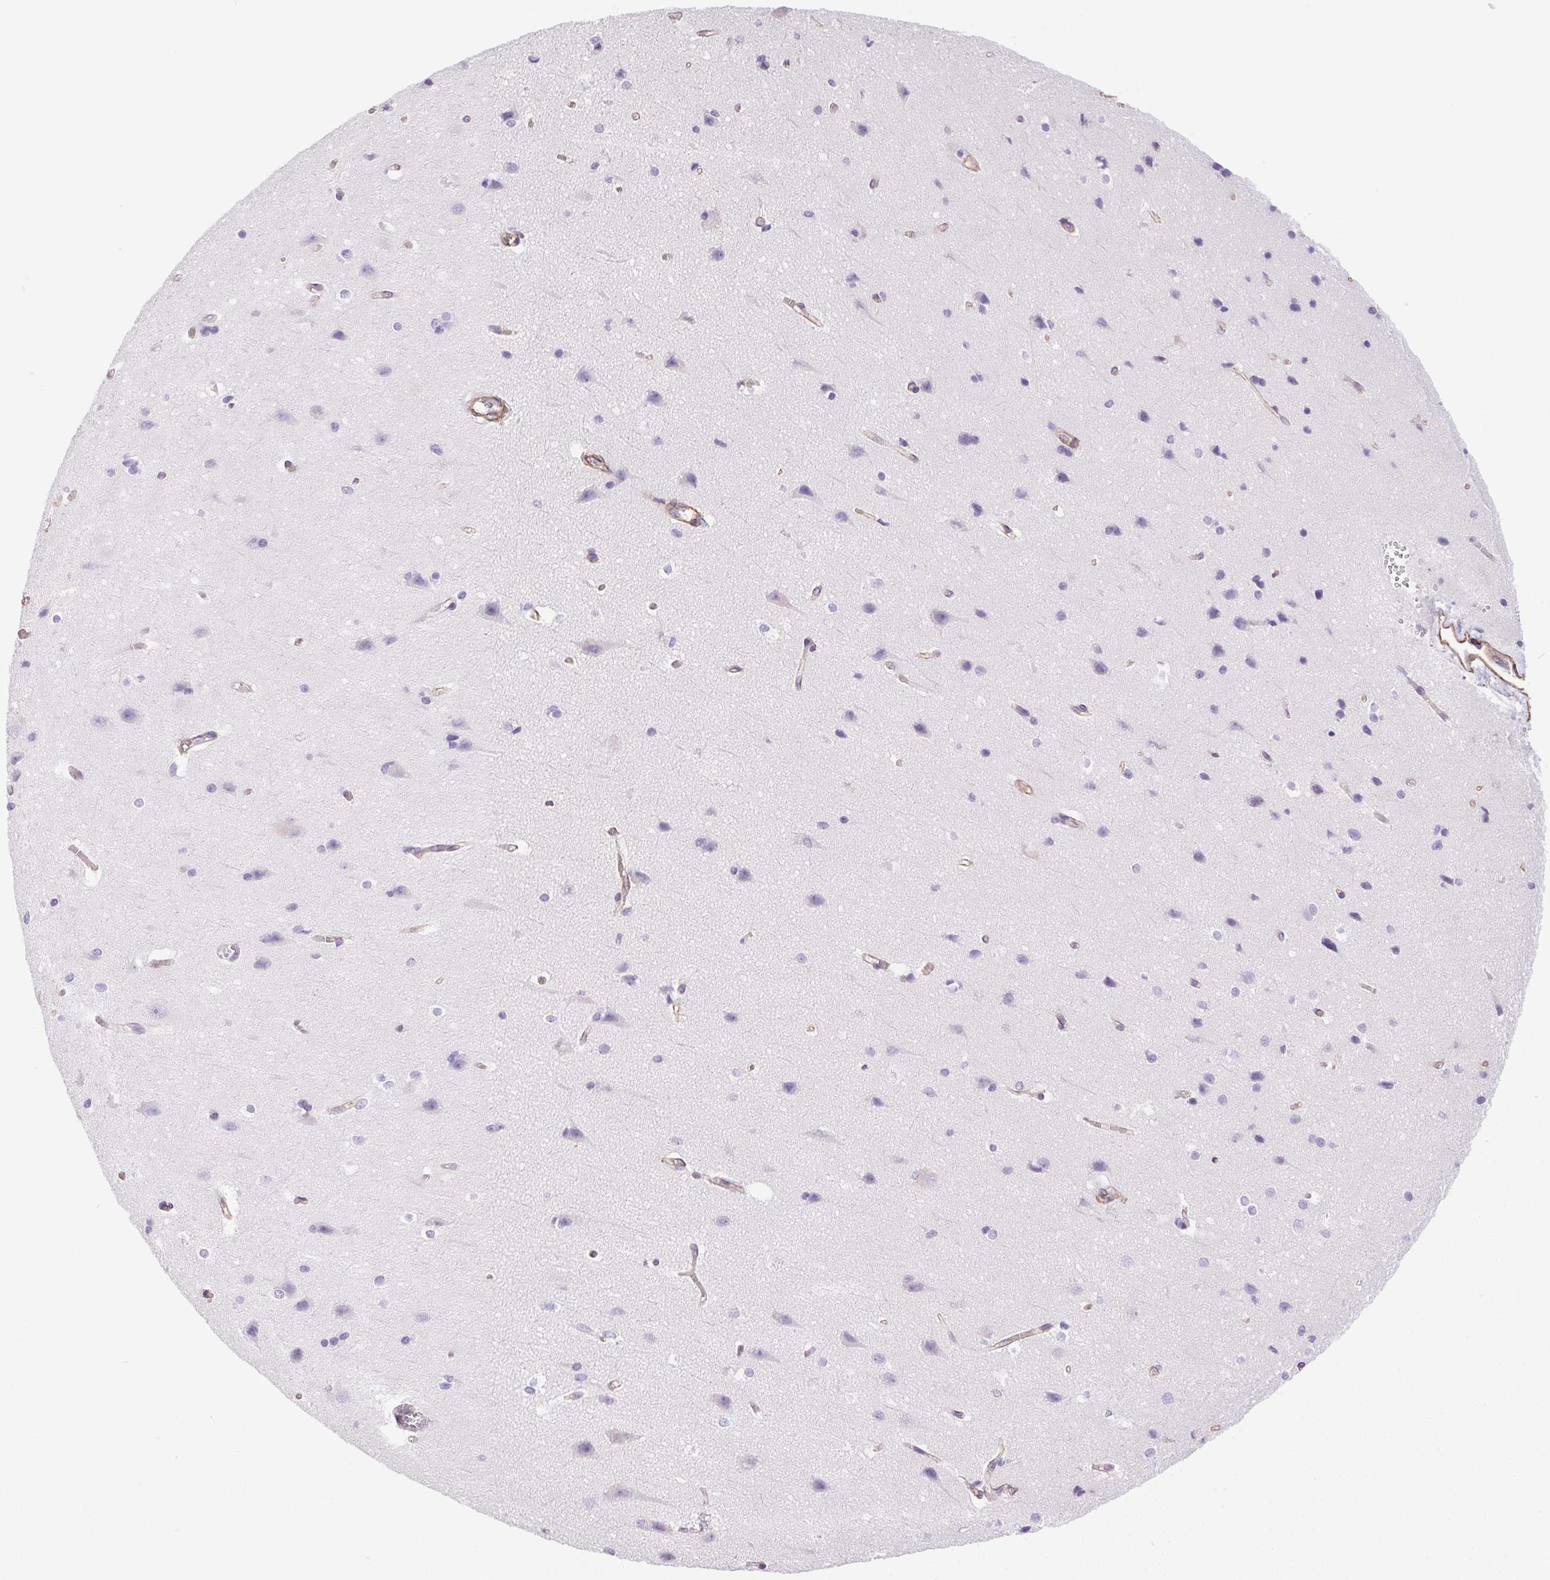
{"staining": {"intensity": "moderate", "quantity": "25%-75%", "location": "cytoplasmic/membranous"}, "tissue": "cerebral cortex", "cell_type": "Endothelial cells", "image_type": "normal", "snomed": [{"axis": "morphology", "description": "Normal tissue, NOS"}, {"axis": "topography", "description": "Cerebral cortex"}], "caption": "Immunohistochemical staining of benign cerebral cortex shows moderate cytoplasmic/membranous protein positivity in approximately 25%-75% of endothelial cells. Immunohistochemistry stains the protein in brown and the nuclei are stained blue.", "gene": "SHCBP1L", "patient": {"sex": "male", "age": 37}}